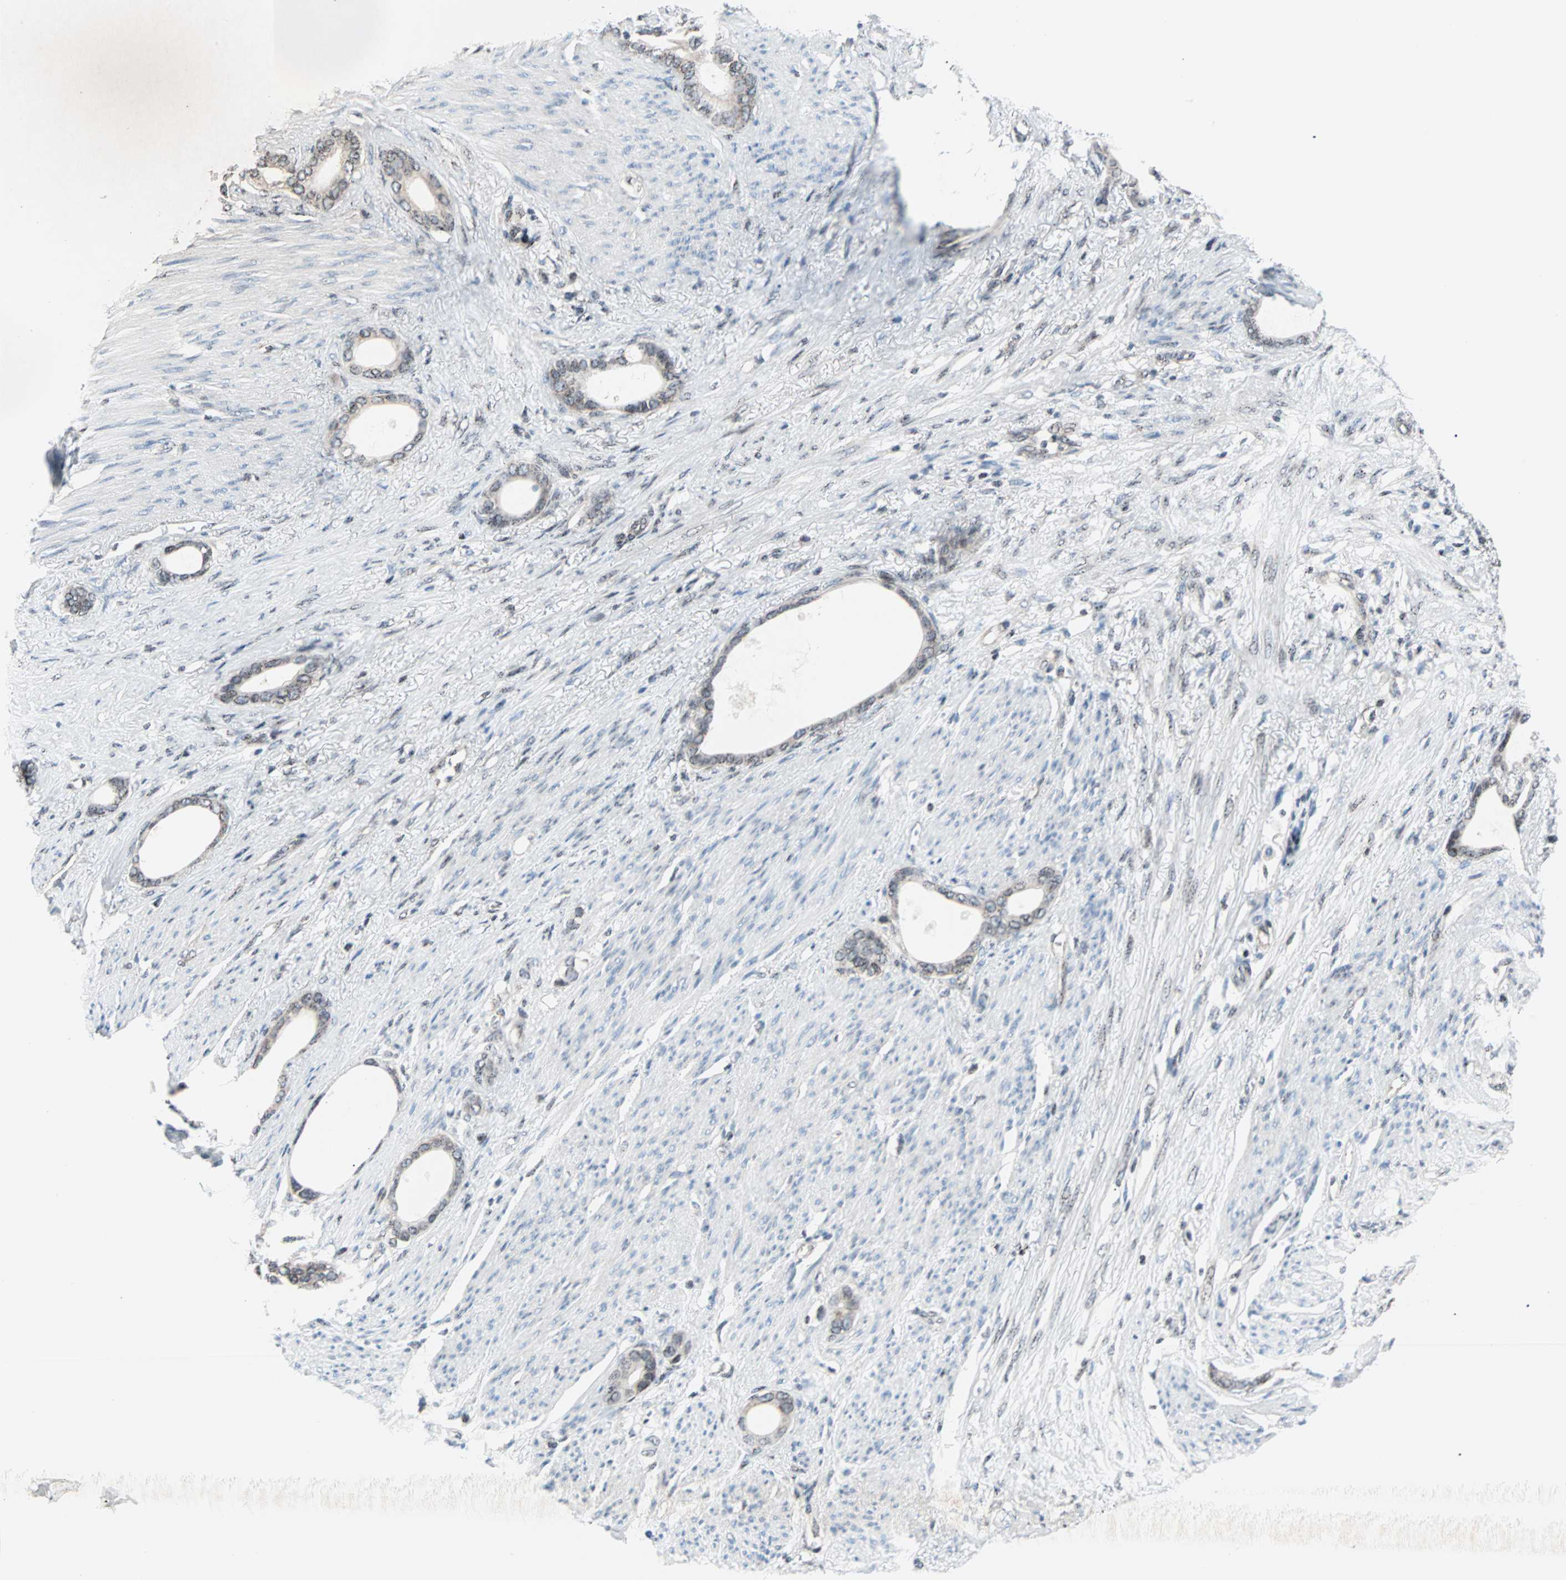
{"staining": {"intensity": "weak", "quantity": ">75%", "location": "nuclear"}, "tissue": "stomach cancer", "cell_type": "Tumor cells", "image_type": "cancer", "snomed": [{"axis": "morphology", "description": "Adenocarcinoma, NOS"}, {"axis": "topography", "description": "Stomach"}], "caption": "Protein analysis of stomach cancer (adenocarcinoma) tissue exhibits weak nuclear positivity in approximately >75% of tumor cells.", "gene": "CENPA", "patient": {"sex": "female", "age": 75}}